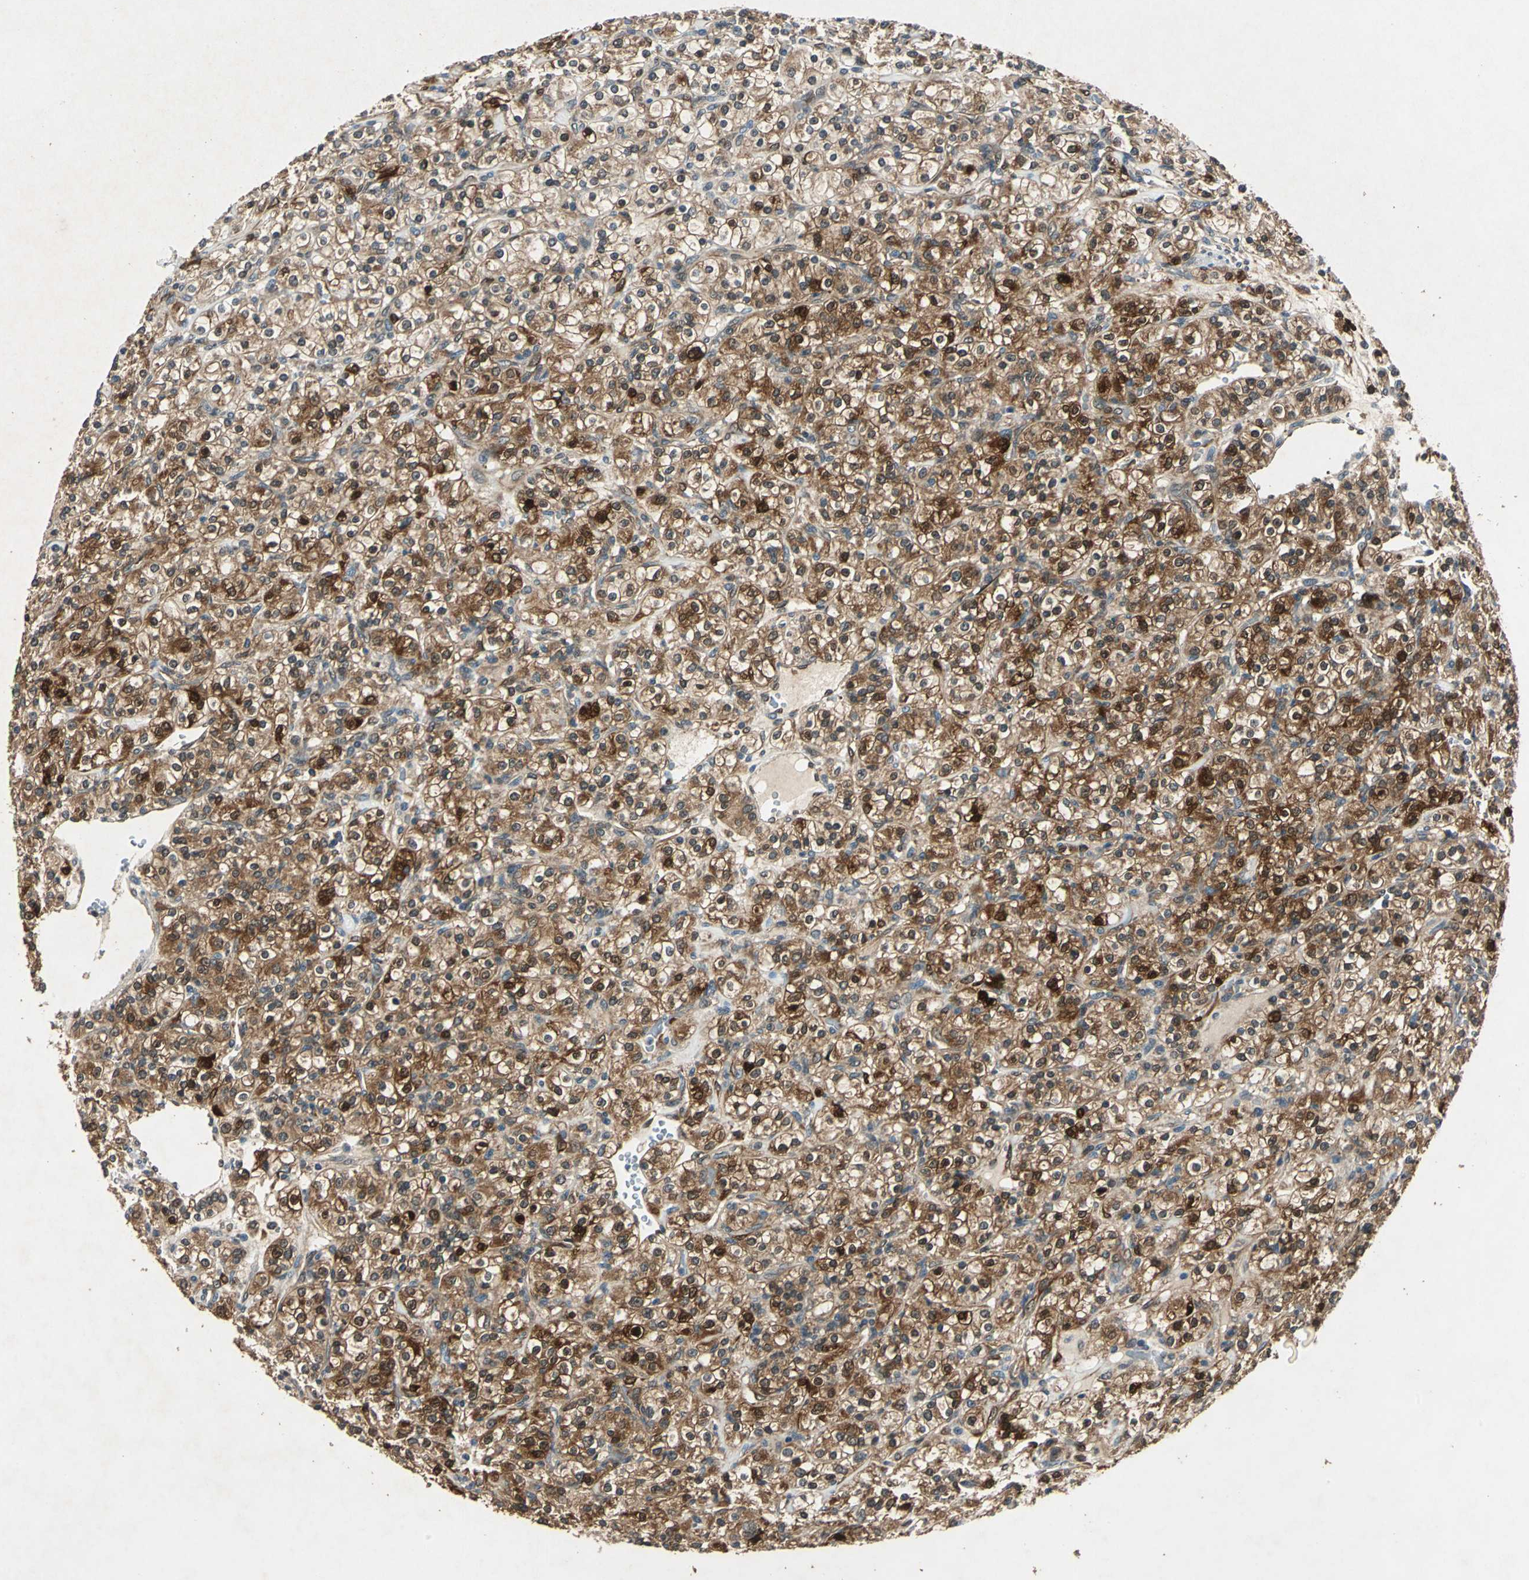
{"staining": {"intensity": "strong", "quantity": ">75%", "location": "cytoplasmic/membranous"}, "tissue": "renal cancer", "cell_type": "Tumor cells", "image_type": "cancer", "snomed": [{"axis": "morphology", "description": "Adenocarcinoma, NOS"}, {"axis": "topography", "description": "Kidney"}], "caption": "Renal adenocarcinoma tissue demonstrates strong cytoplasmic/membranous positivity in about >75% of tumor cells, visualized by immunohistochemistry.", "gene": "RRM2B", "patient": {"sex": "male", "age": 77}}